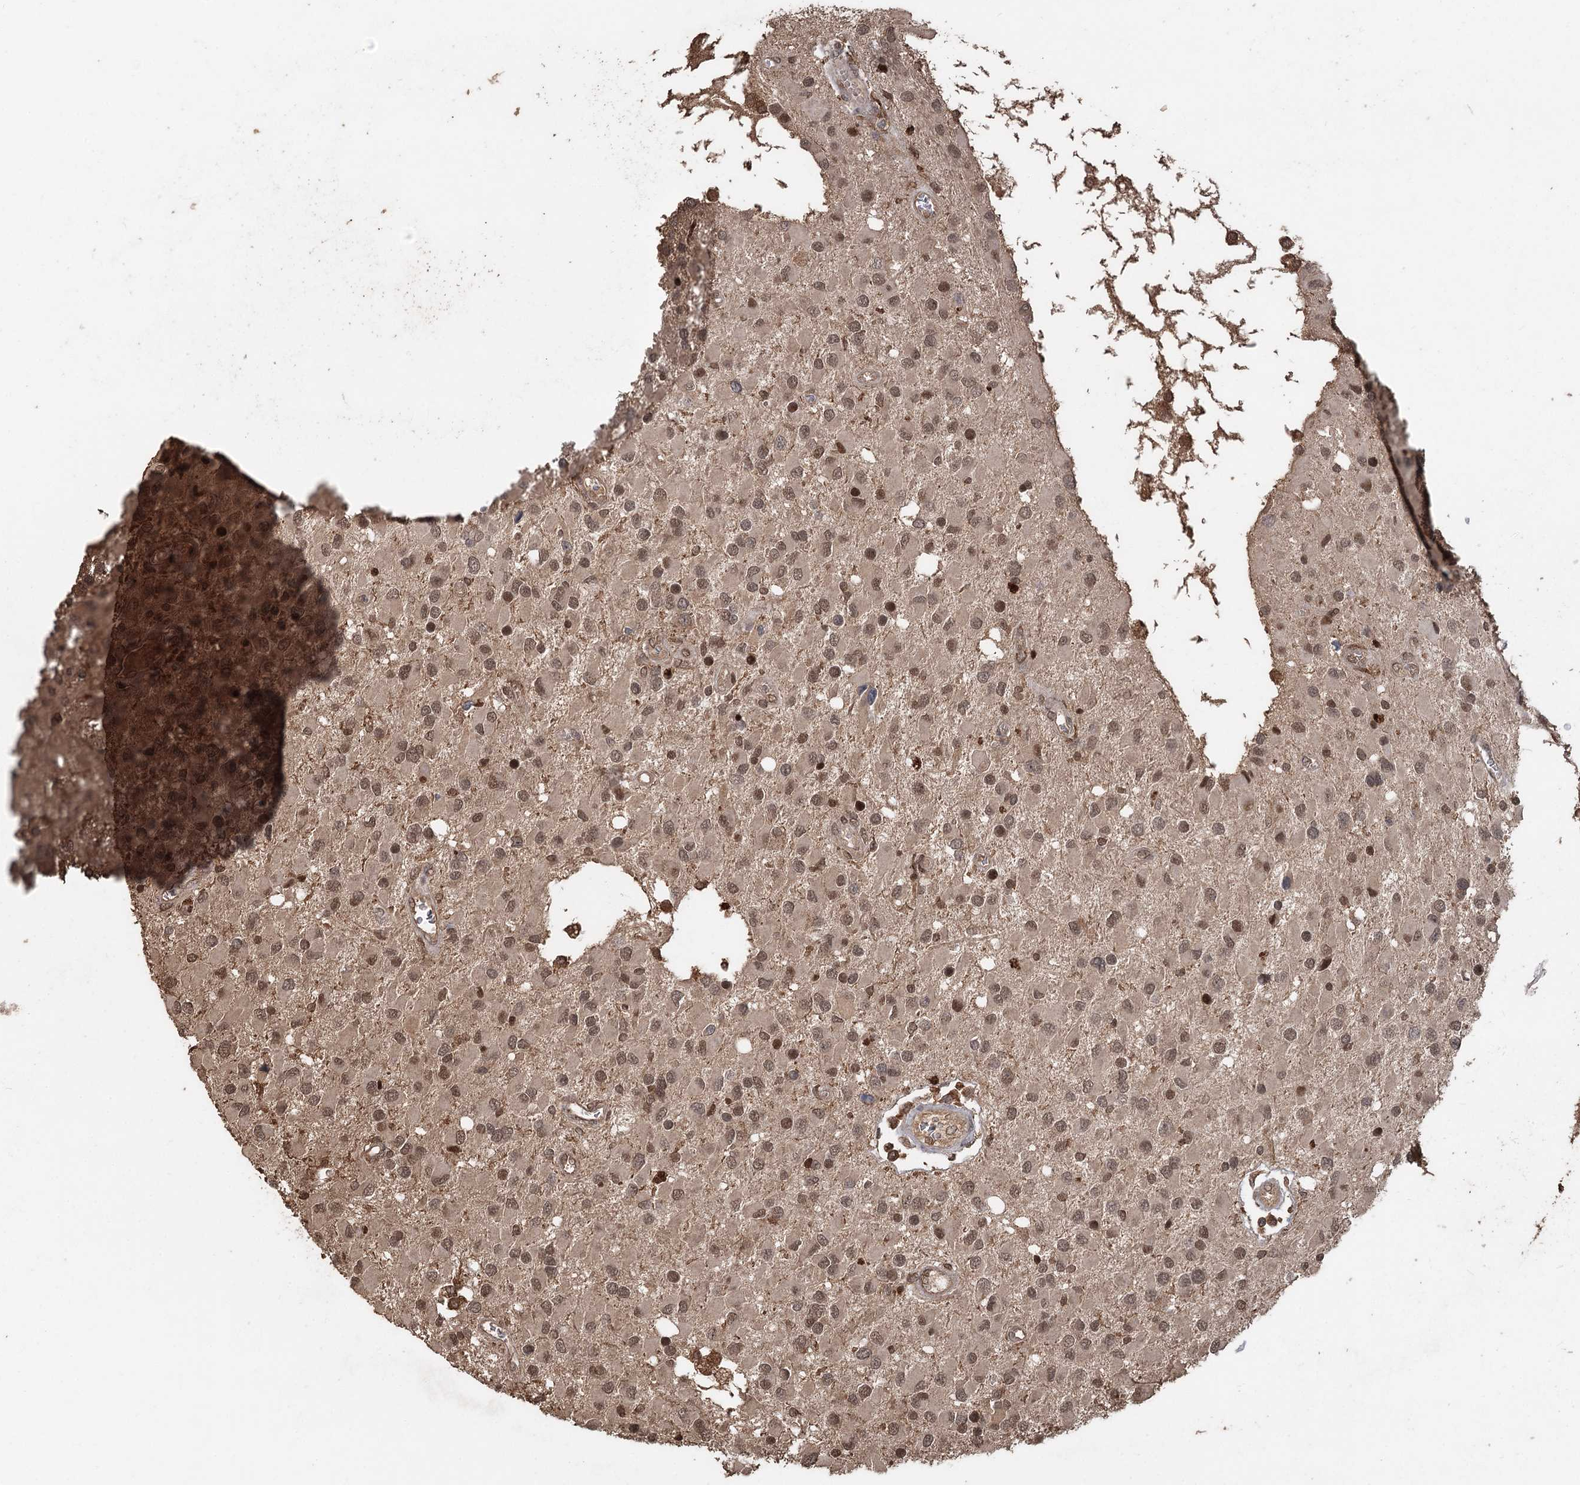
{"staining": {"intensity": "moderate", "quantity": ">75%", "location": "nuclear"}, "tissue": "glioma", "cell_type": "Tumor cells", "image_type": "cancer", "snomed": [{"axis": "morphology", "description": "Glioma, malignant, High grade"}, {"axis": "topography", "description": "Brain"}], "caption": "Malignant glioma (high-grade) was stained to show a protein in brown. There is medium levels of moderate nuclear expression in about >75% of tumor cells.", "gene": "FBXO7", "patient": {"sex": "male", "age": 53}}